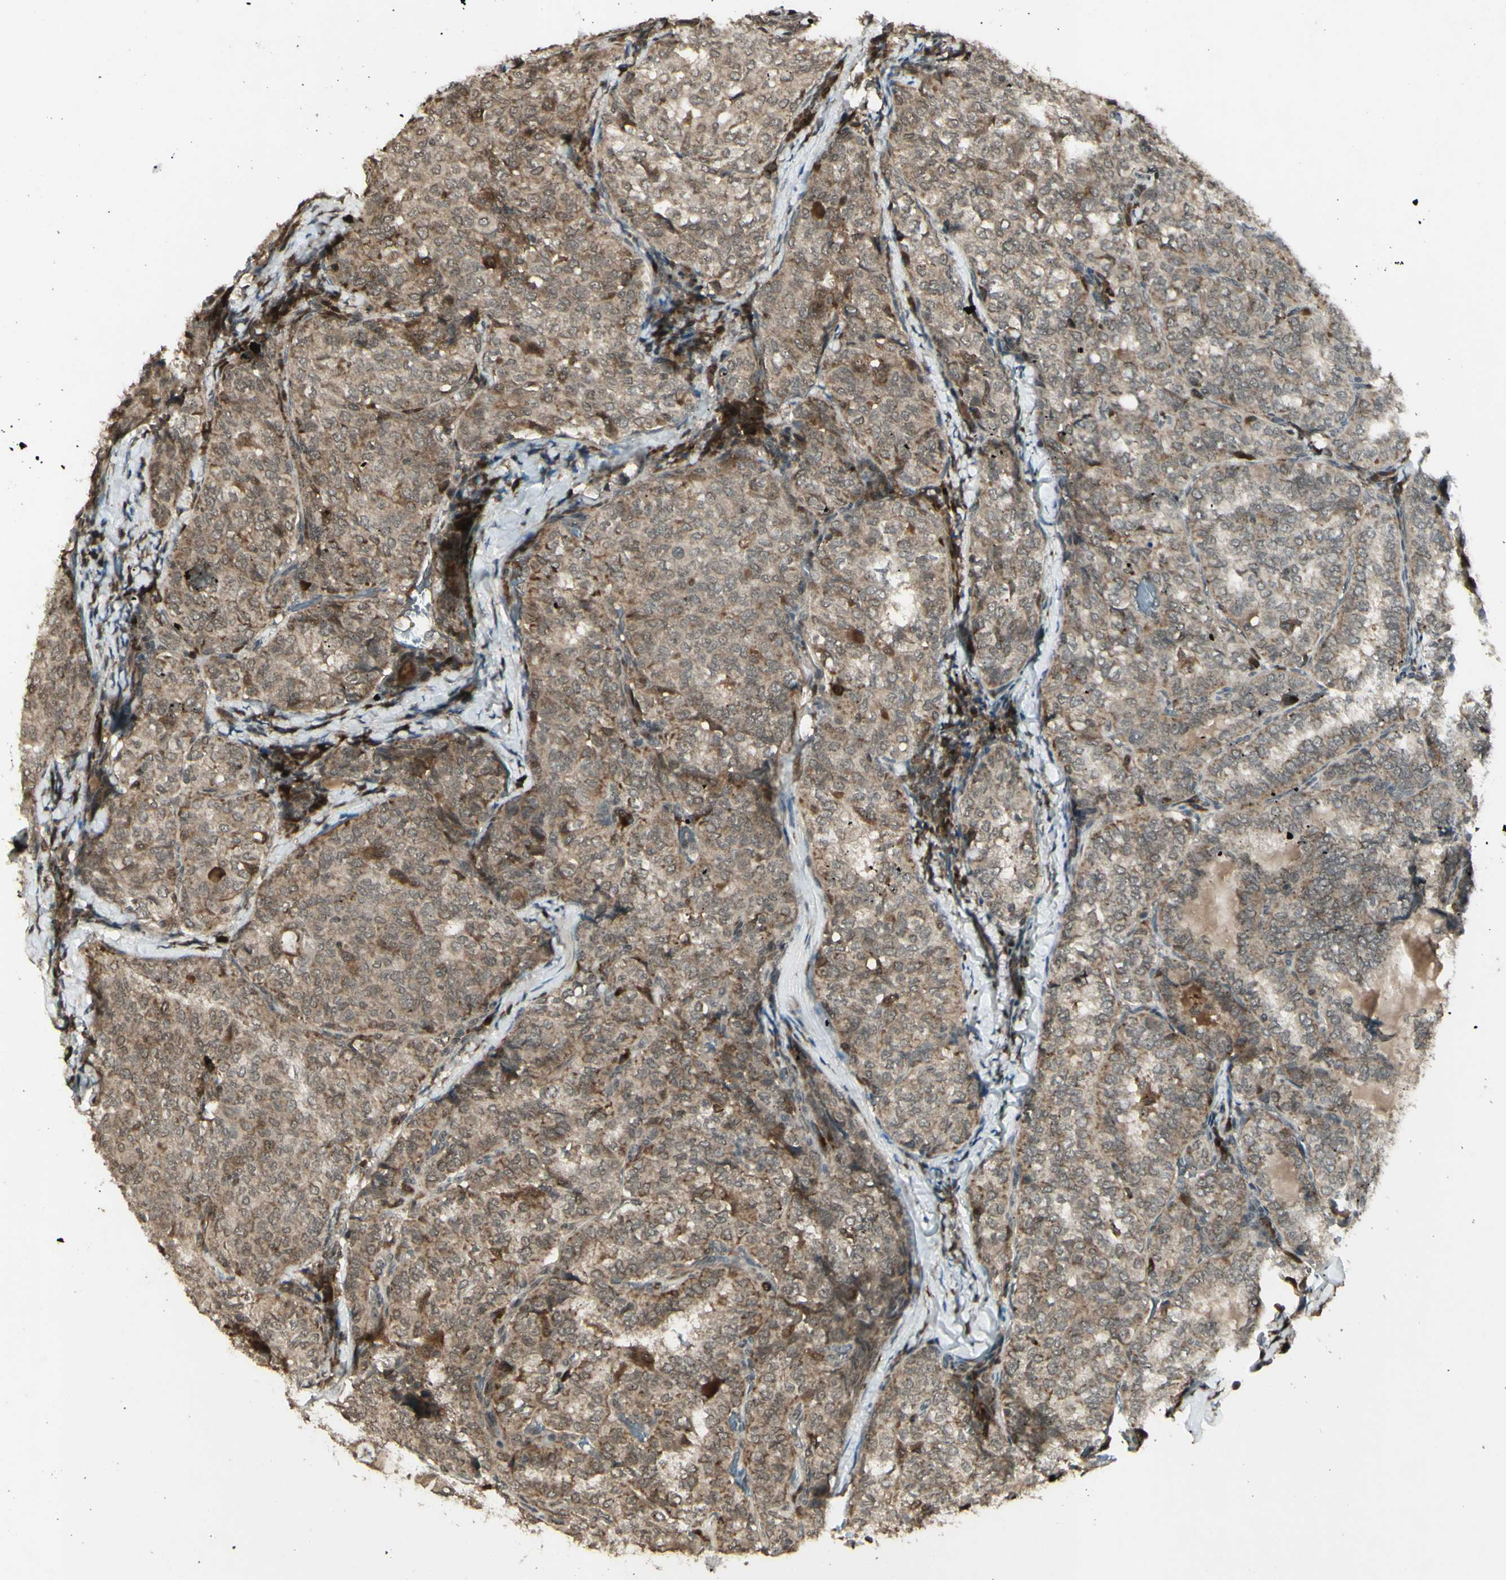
{"staining": {"intensity": "moderate", "quantity": ">75%", "location": "cytoplasmic/membranous"}, "tissue": "thyroid cancer", "cell_type": "Tumor cells", "image_type": "cancer", "snomed": [{"axis": "morphology", "description": "Normal tissue, NOS"}, {"axis": "morphology", "description": "Papillary adenocarcinoma, NOS"}, {"axis": "topography", "description": "Thyroid gland"}], "caption": "An IHC micrograph of tumor tissue is shown. Protein staining in brown shows moderate cytoplasmic/membranous positivity in thyroid cancer (papillary adenocarcinoma) within tumor cells.", "gene": "BLNK", "patient": {"sex": "female", "age": 30}}